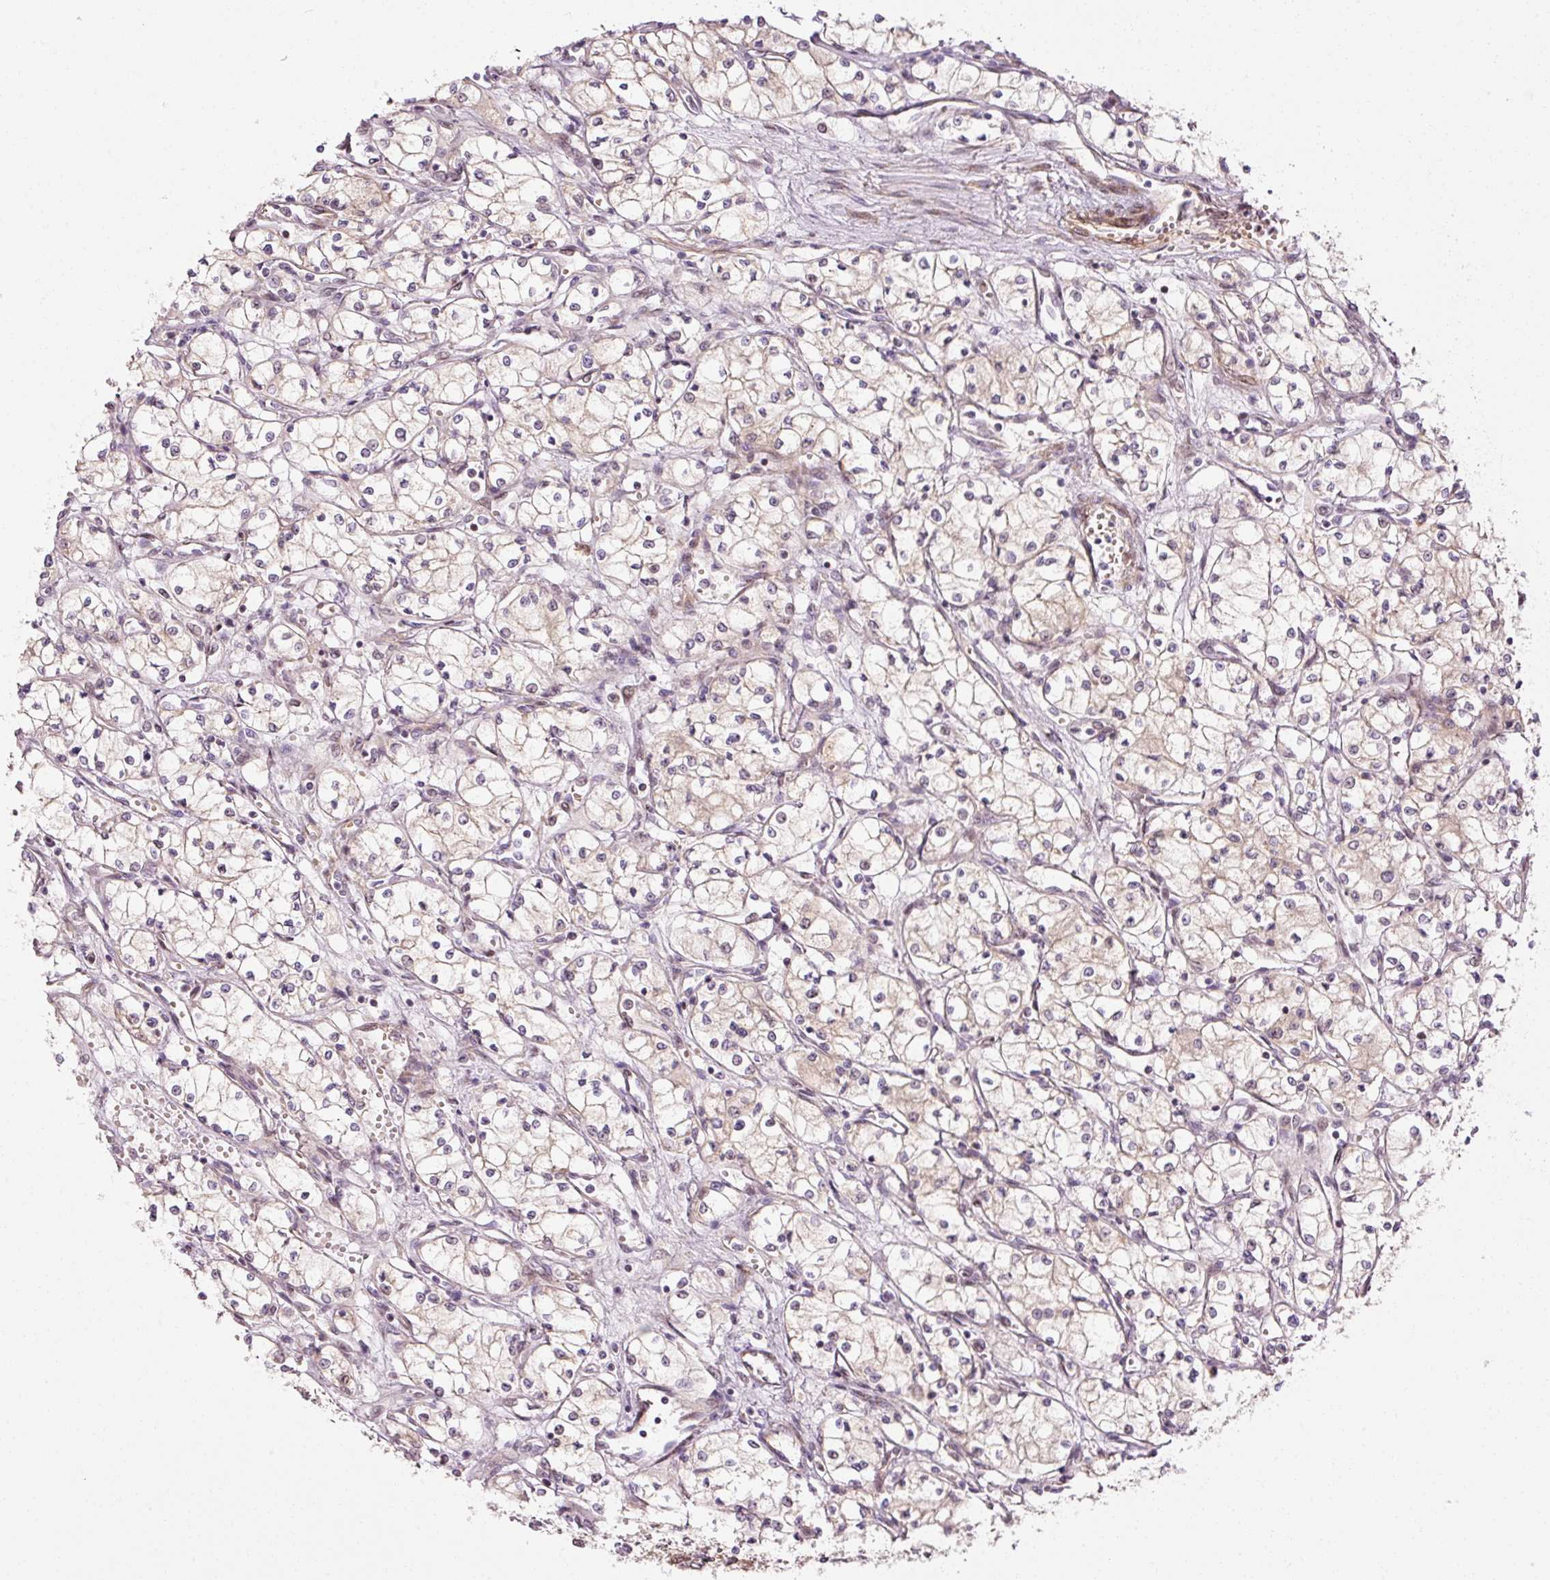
{"staining": {"intensity": "negative", "quantity": "none", "location": "none"}, "tissue": "renal cancer", "cell_type": "Tumor cells", "image_type": "cancer", "snomed": [{"axis": "morphology", "description": "Normal tissue, NOS"}, {"axis": "morphology", "description": "Adenocarcinoma, NOS"}, {"axis": "topography", "description": "Kidney"}], "caption": "A histopathology image of human adenocarcinoma (renal) is negative for staining in tumor cells.", "gene": "PPP1R14B", "patient": {"sex": "male", "age": 59}}